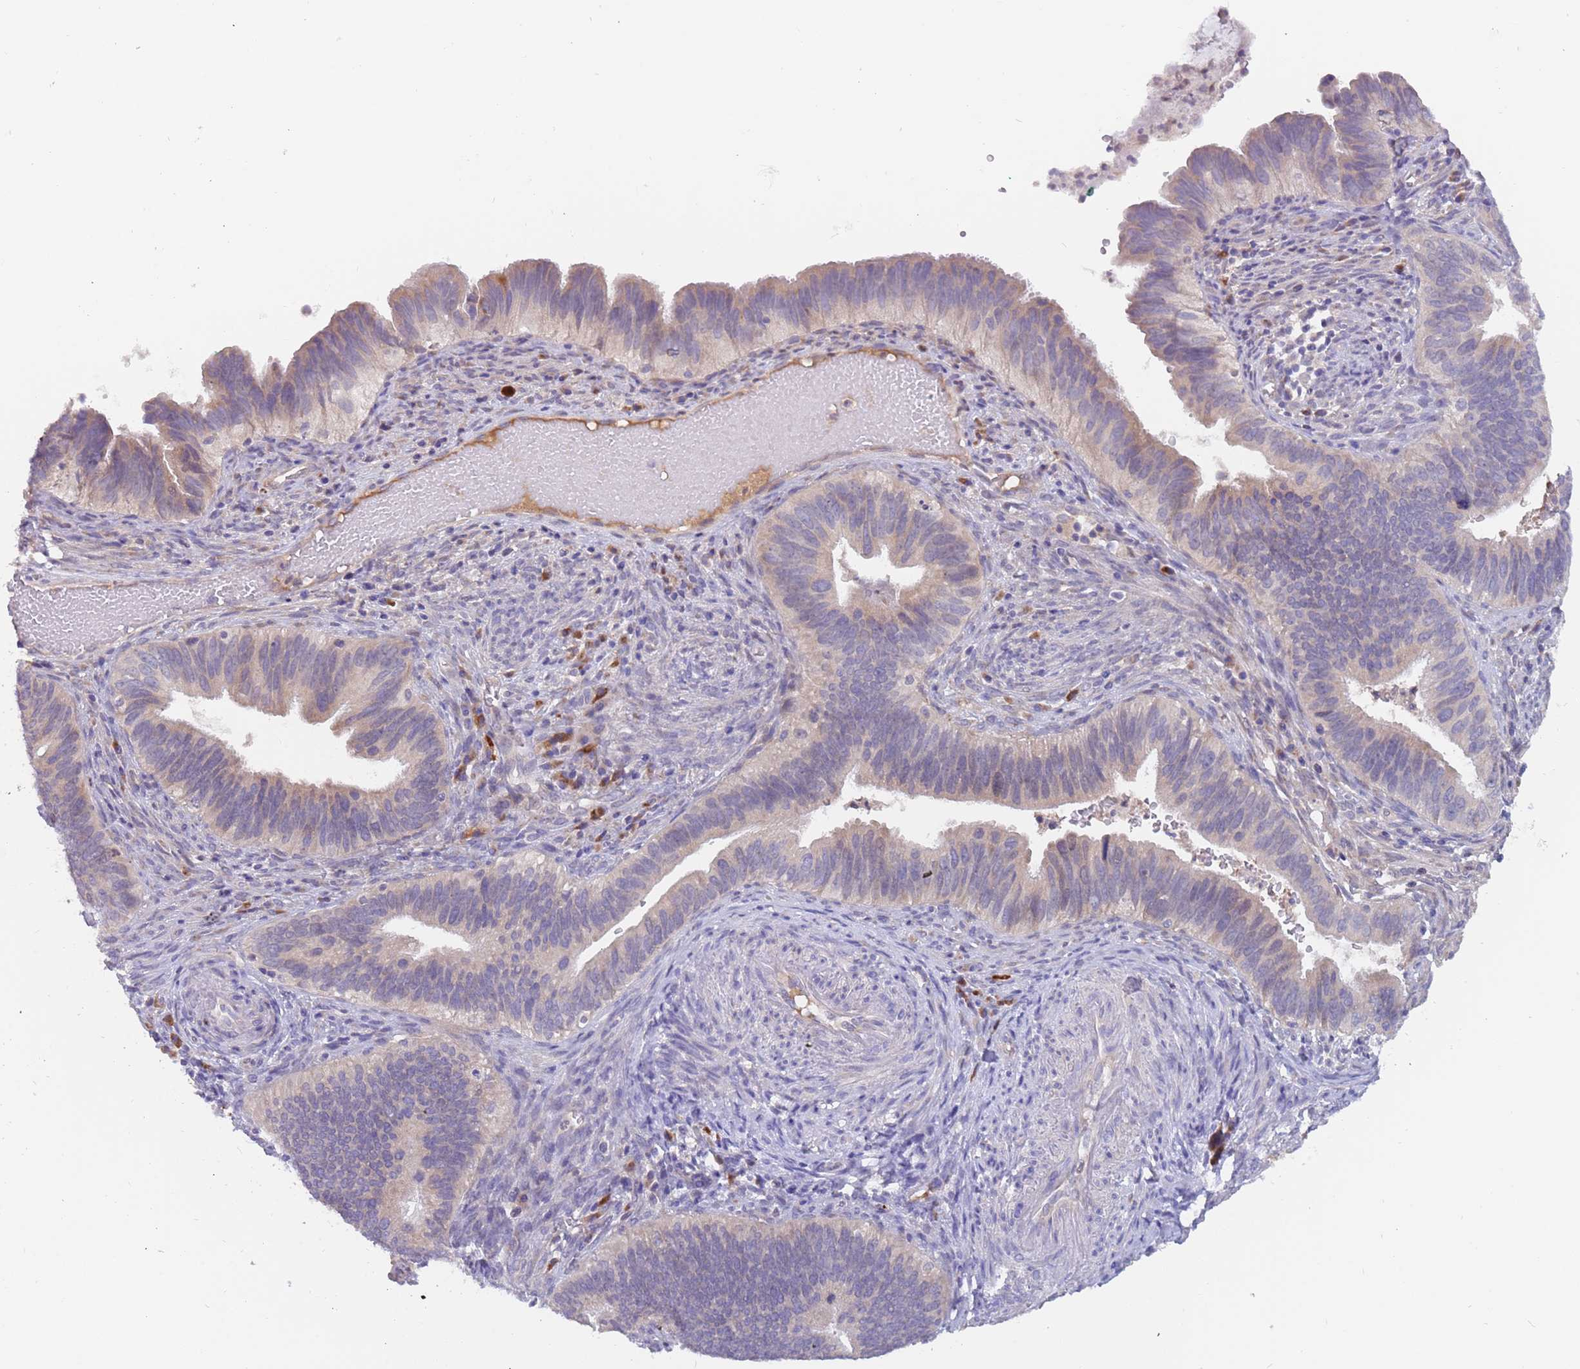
{"staining": {"intensity": "weak", "quantity": "<25%", "location": "cytoplasmic/membranous"}, "tissue": "cervical cancer", "cell_type": "Tumor cells", "image_type": "cancer", "snomed": [{"axis": "morphology", "description": "Adenocarcinoma, NOS"}, {"axis": "topography", "description": "Cervix"}], "caption": "Immunohistochemical staining of cervical cancer shows no significant expression in tumor cells.", "gene": "ZNF746", "patient": {"sex": "female", "age": 42}}